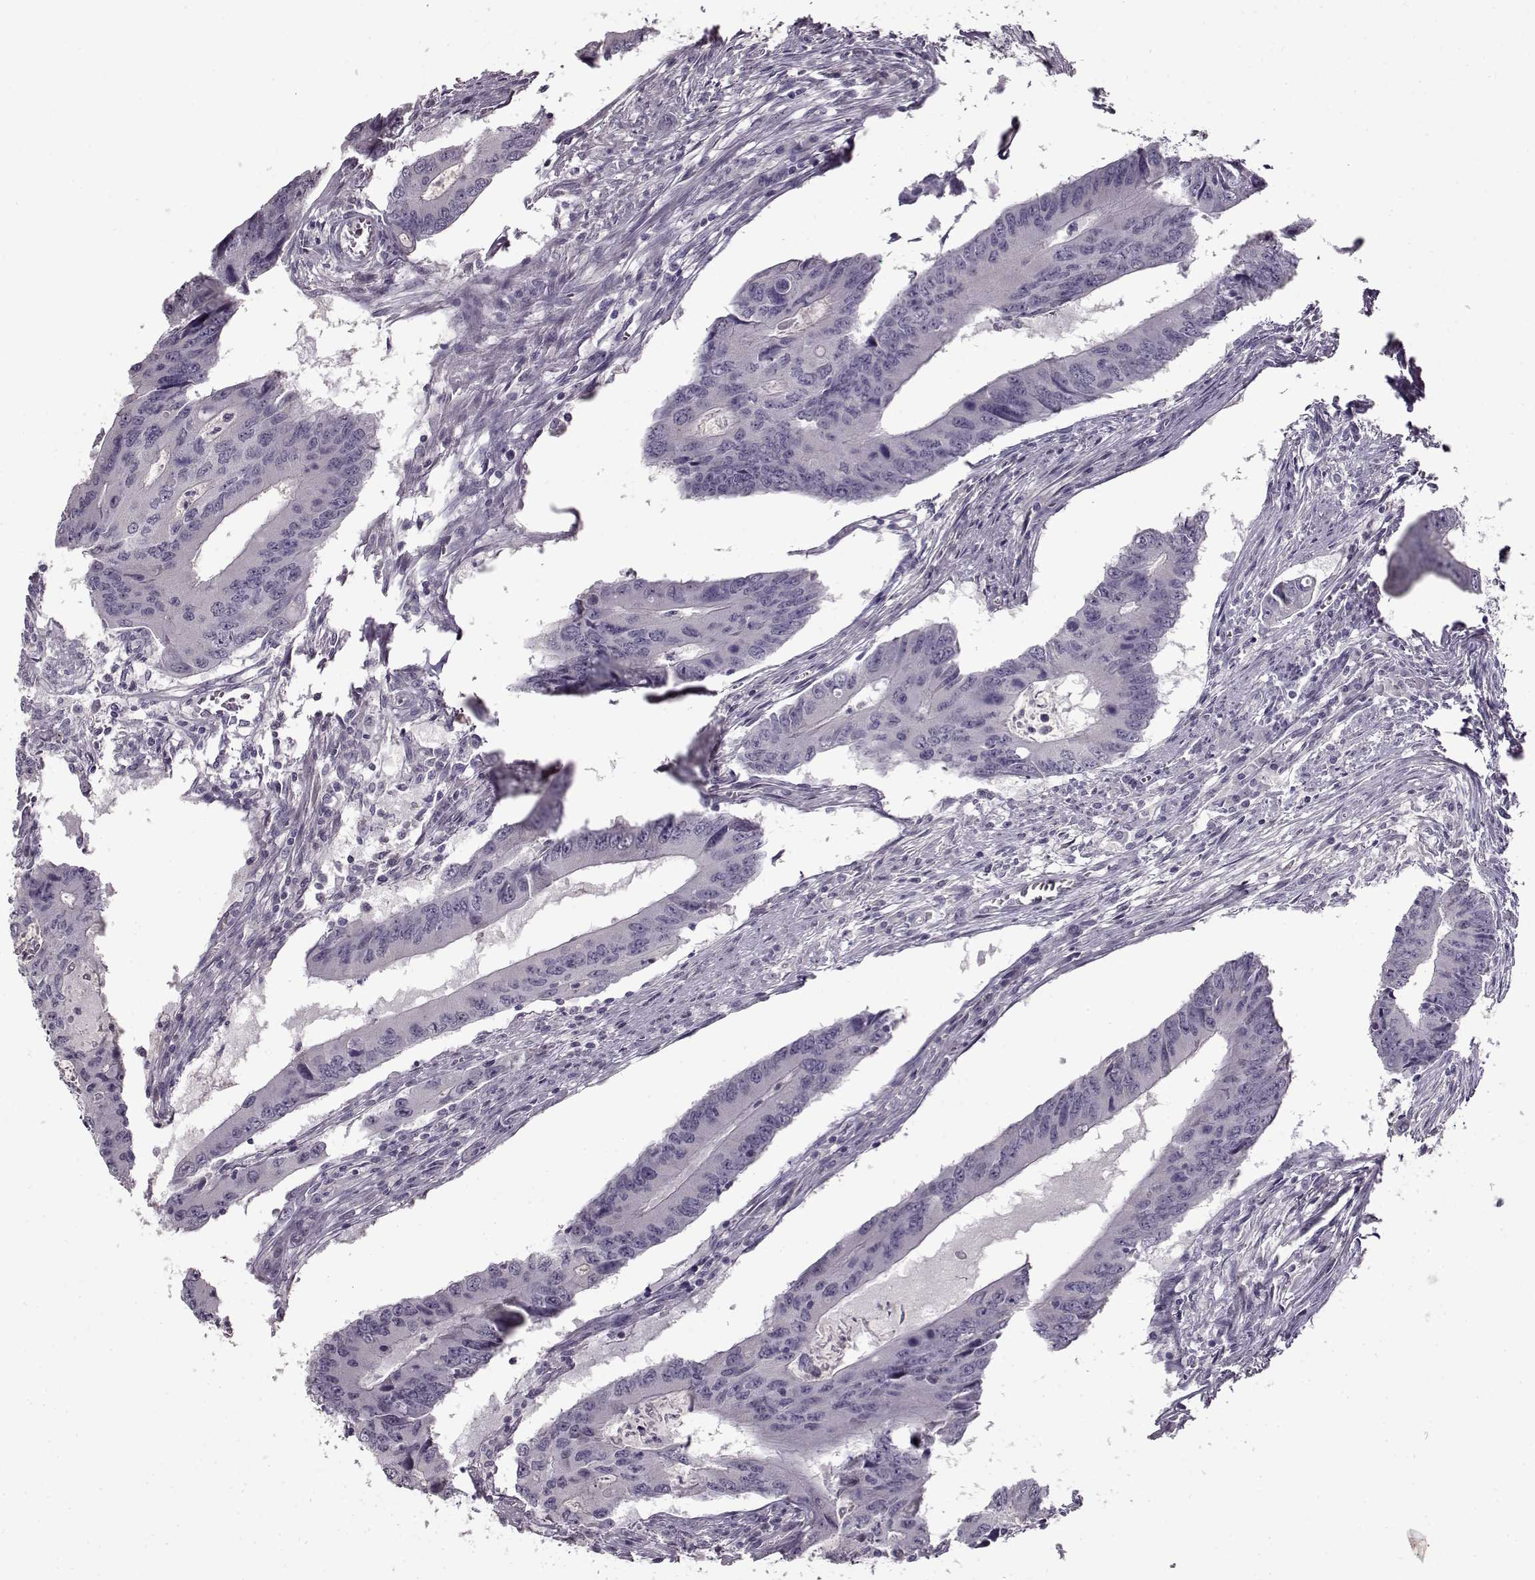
{"staining": {"intensity": "negative", "quantity": "none", "location": "none"}, "tissue": "colorectal cancer", "cell_type": "Tumor cells", "image_type": "cancer", "snomed": [{"axis": "morphology", "description": "Adenocarcinoma, NOS"}, {"axis": "topography", "description": "Colon"}], "caption": "Colorectal adenocarcinoma was stained to show a protein in brown. There is no significant expression in tumor cells. (DAB (3,3'-diaminobenzidine) immunohistochemistry (IHC) with hematoxylin counter stain).", "gene": "FSHB", "patient": {"sex": "male", "age": 53}}